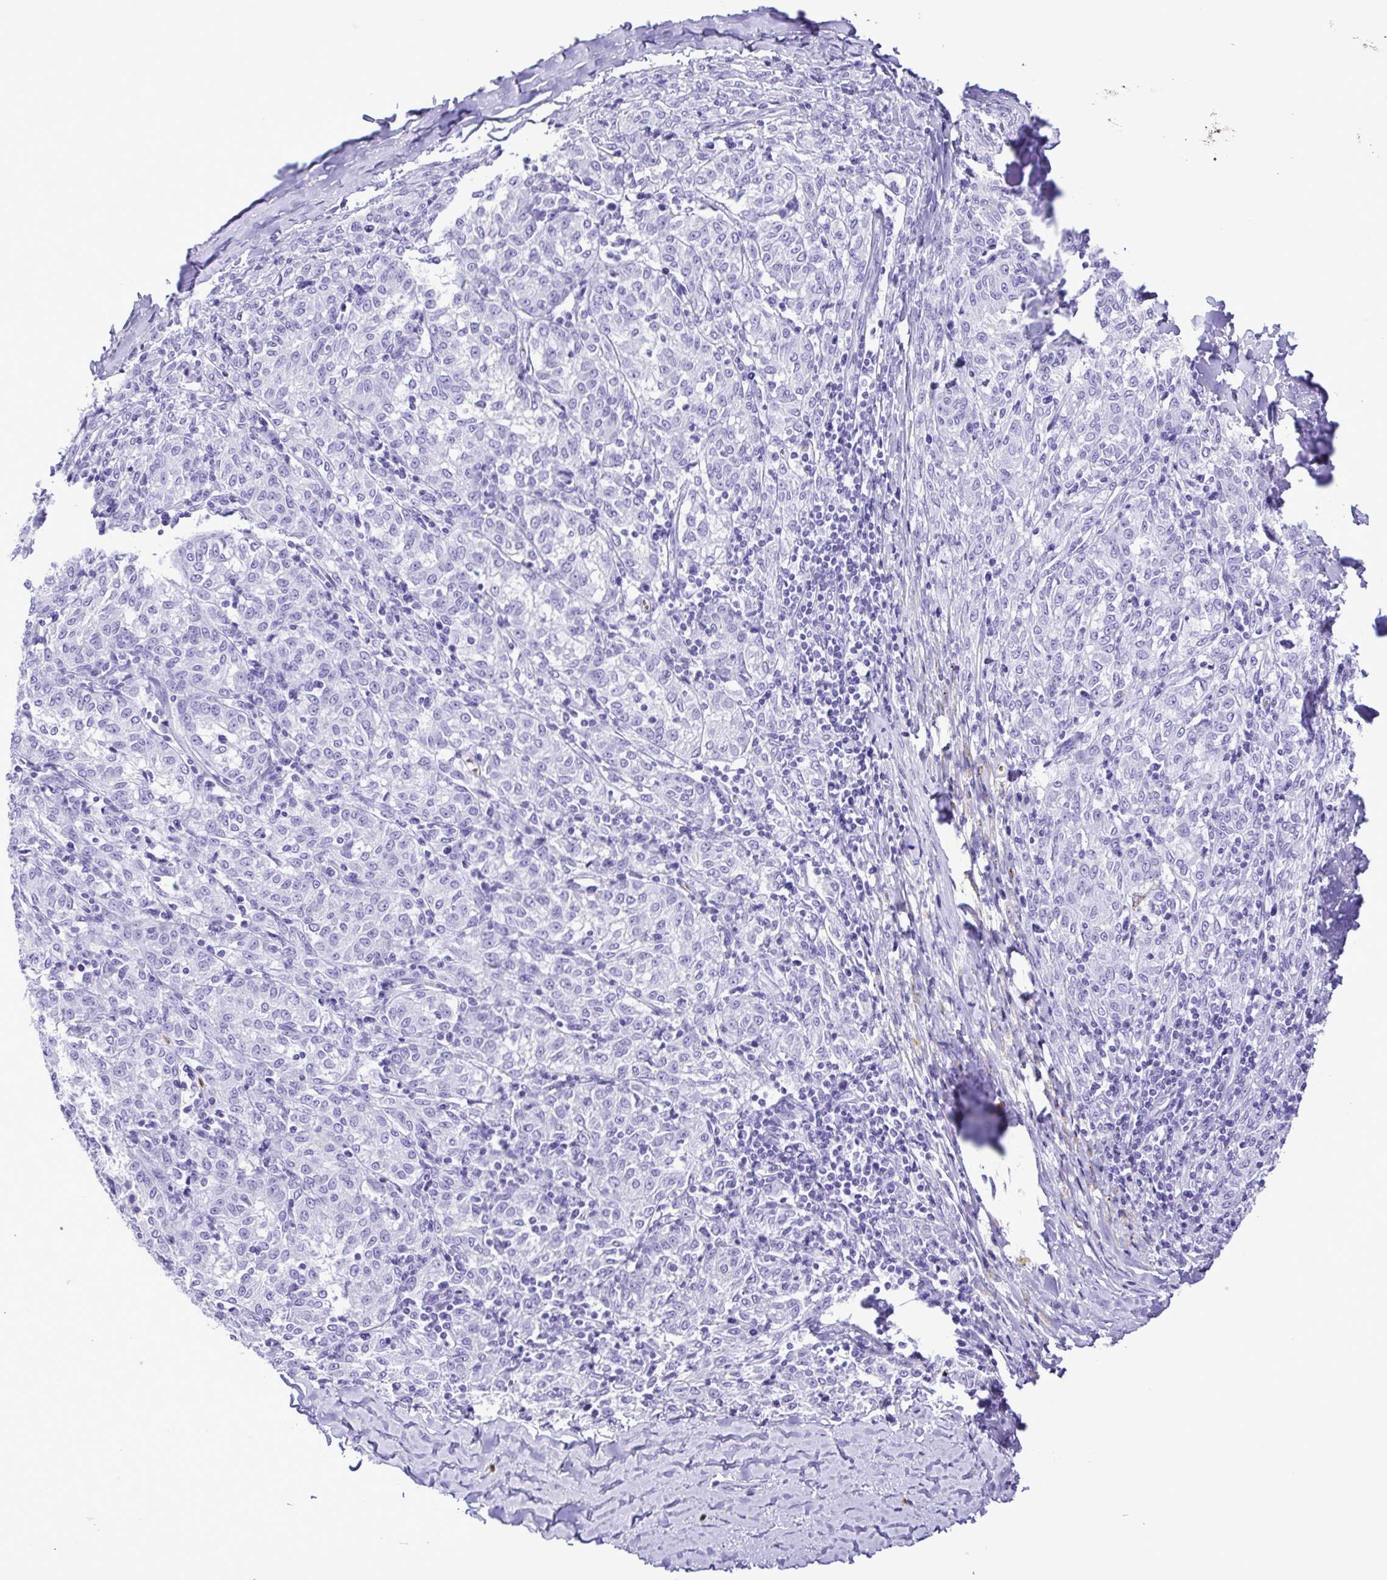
{"staining": {"intensity": "negative", "quantity": "none", "location": "none"}, "tissue": "melanoma", "cell_type": "Tumor cells", "image_type": "cancer", "snomed": [{"axis": "morphology", "description": "Malignant melanoma, NOS"}, {"axis": "topography", "description": "Skin"}], "caption": "Immunohistochemical staining of malignant melanoma reveals no significant positivity in tumor cells.", "gene": "SYT1", "patient": {"sex": "female", "age": 72}}